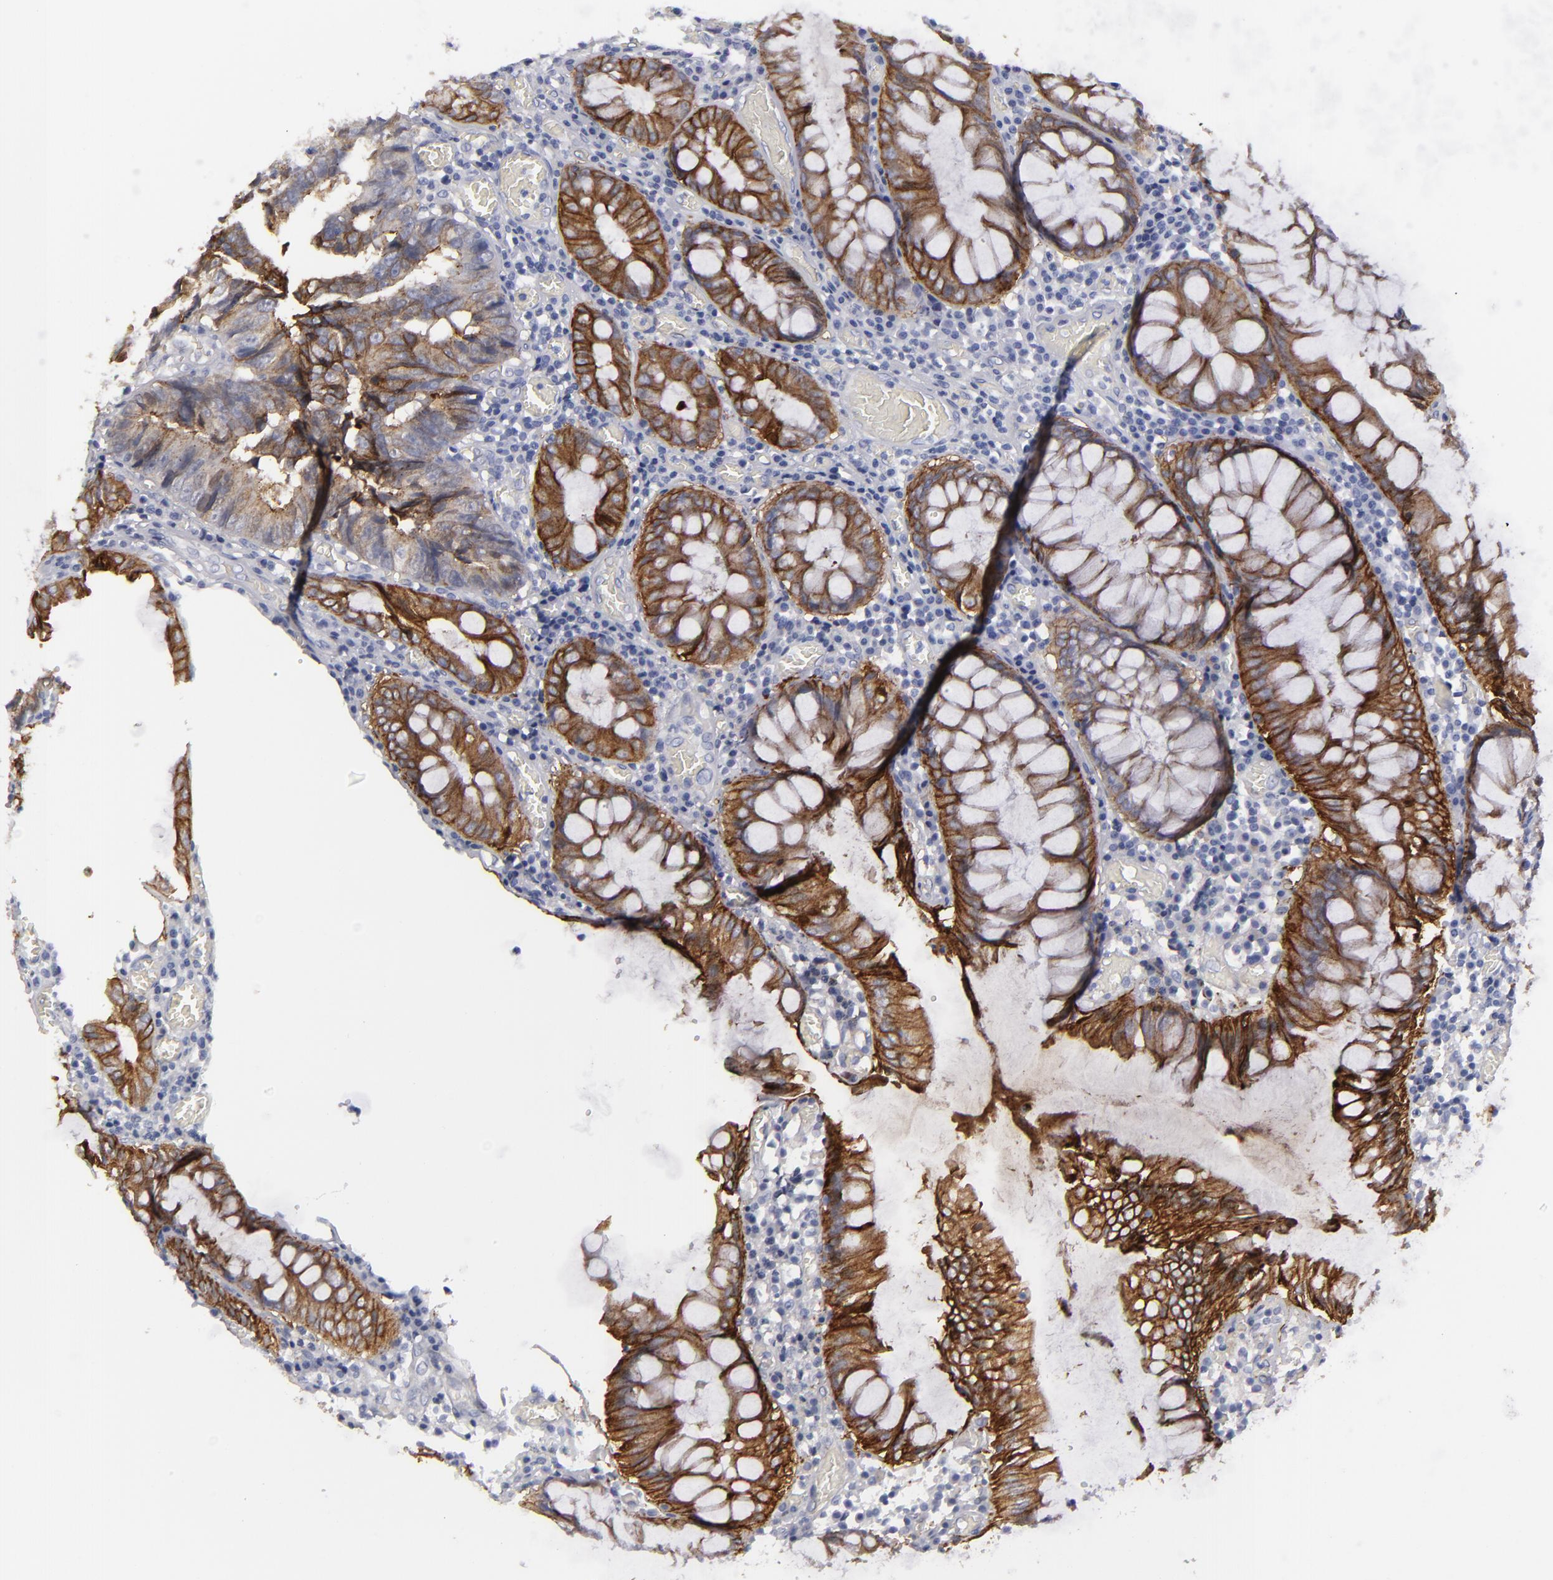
{"staining": {"intensity": "weak", "quantity": "25%-75%", "location": "cytoplasmic/membranous"}, "tissue": "colorectal cancer", "cell_type": "Tumor cells", "image_type": "cancer", "snomed": [{"axis": "morphology", "description": "Adenocarcinoma, NOS"}, {"axis": "topography", "description": "Rectum"}], "caption": "High-power microscopy captured an immunohistochemistry micrograph of colorectal adenocarcinoma, revealing weak cytoplasmic/membranous expression in approximately 25%-75% of tumor cells. The protein is shown in brown color, while the nuclei are stained blue.", "gene": "JUP", "patient": {"sex": "female", "age": 98}}